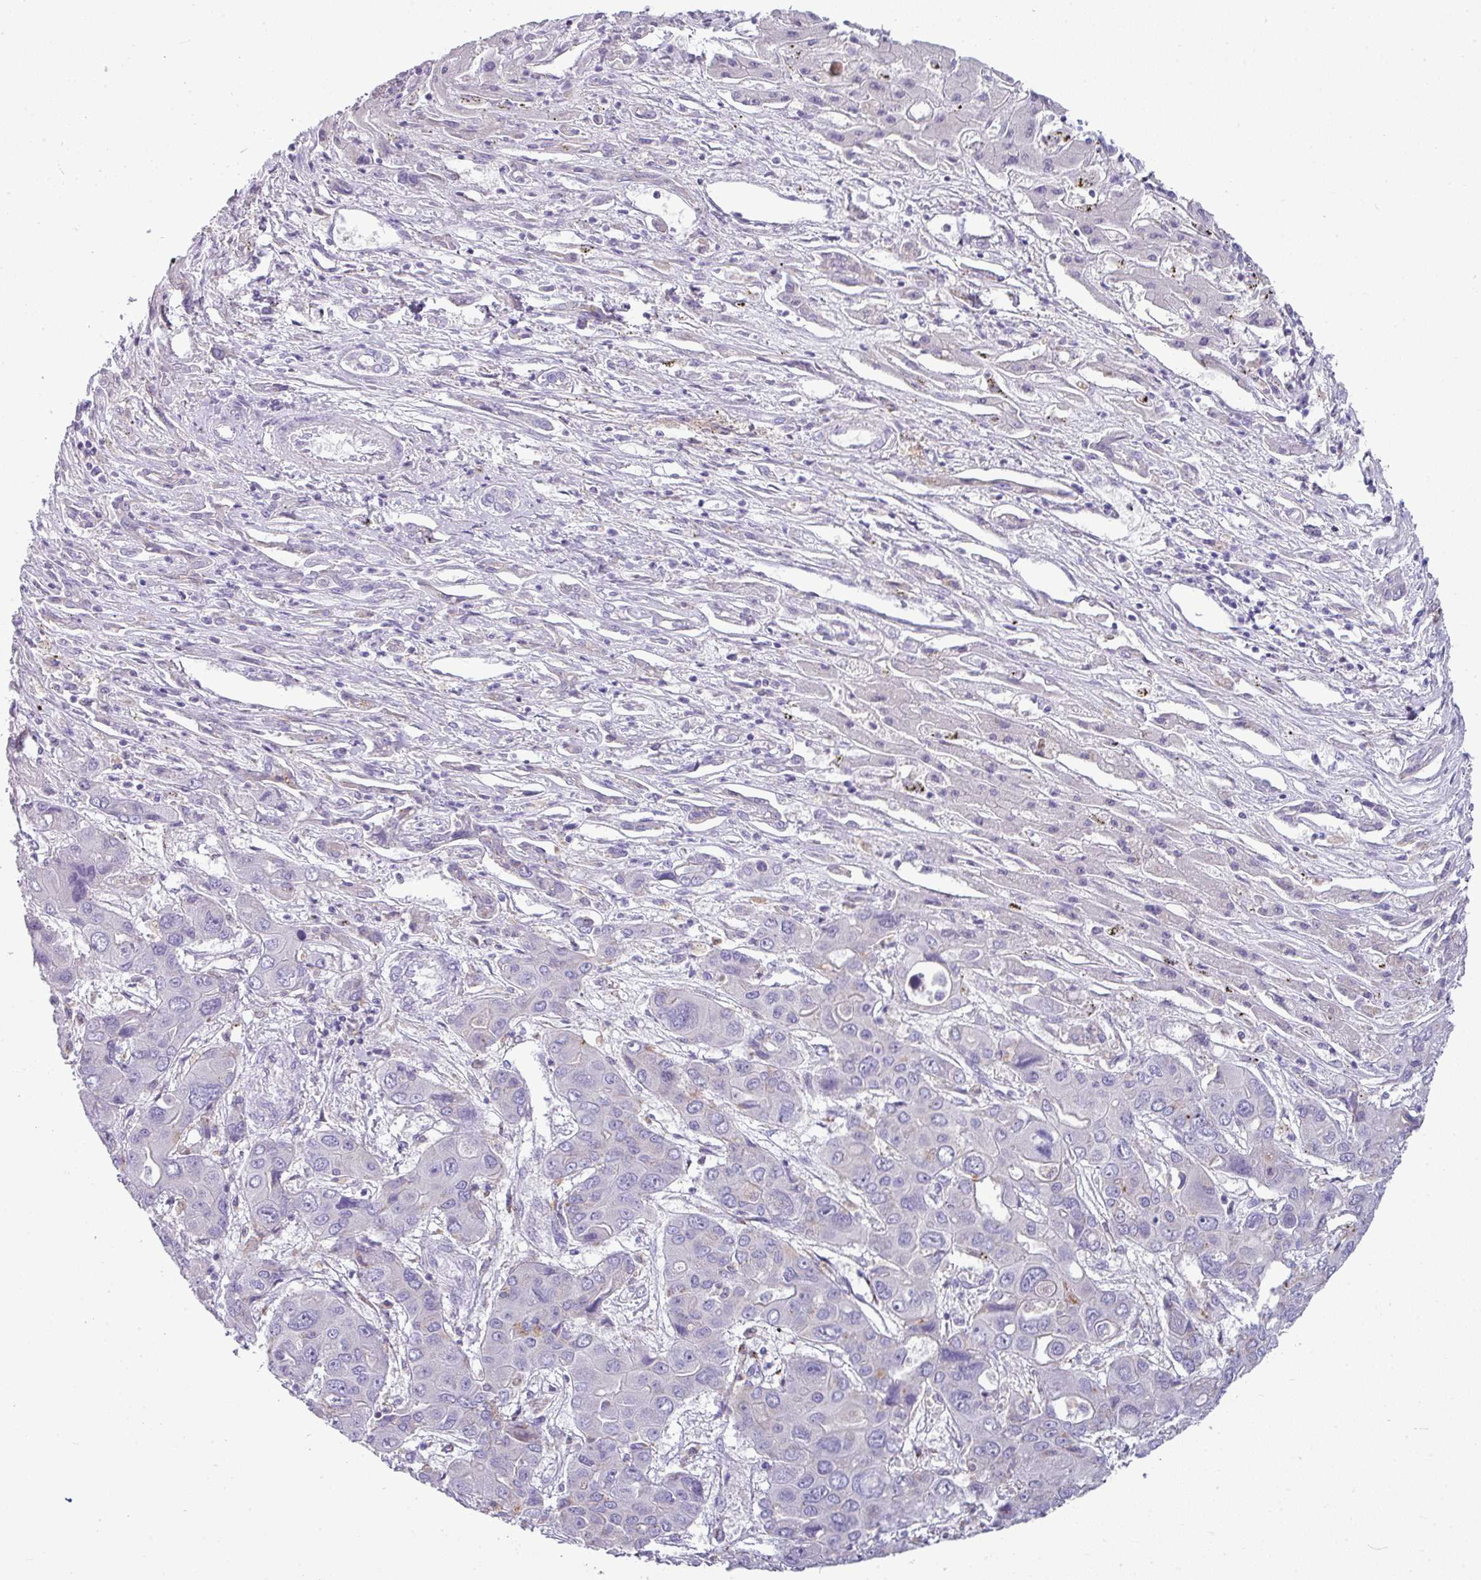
{"staining": {"intensity": "negative", "quantity": "none", "location": "none"}, "tissue": "liver cancer", "cell_type": "Tumor cells", "image_type": "cancer", "snomed": [{"axis": "morphology", "description": "Cholangiocarcinoma"}, {"axis": "topography", "description": "Liver"}], "caption": "This is an IHC histopathology image of human cholangiocarcinoma (liver). There is no positivity in tumor cells.", "gene": "ZNF568", "patient": {"sex": "male", "age": 67}}